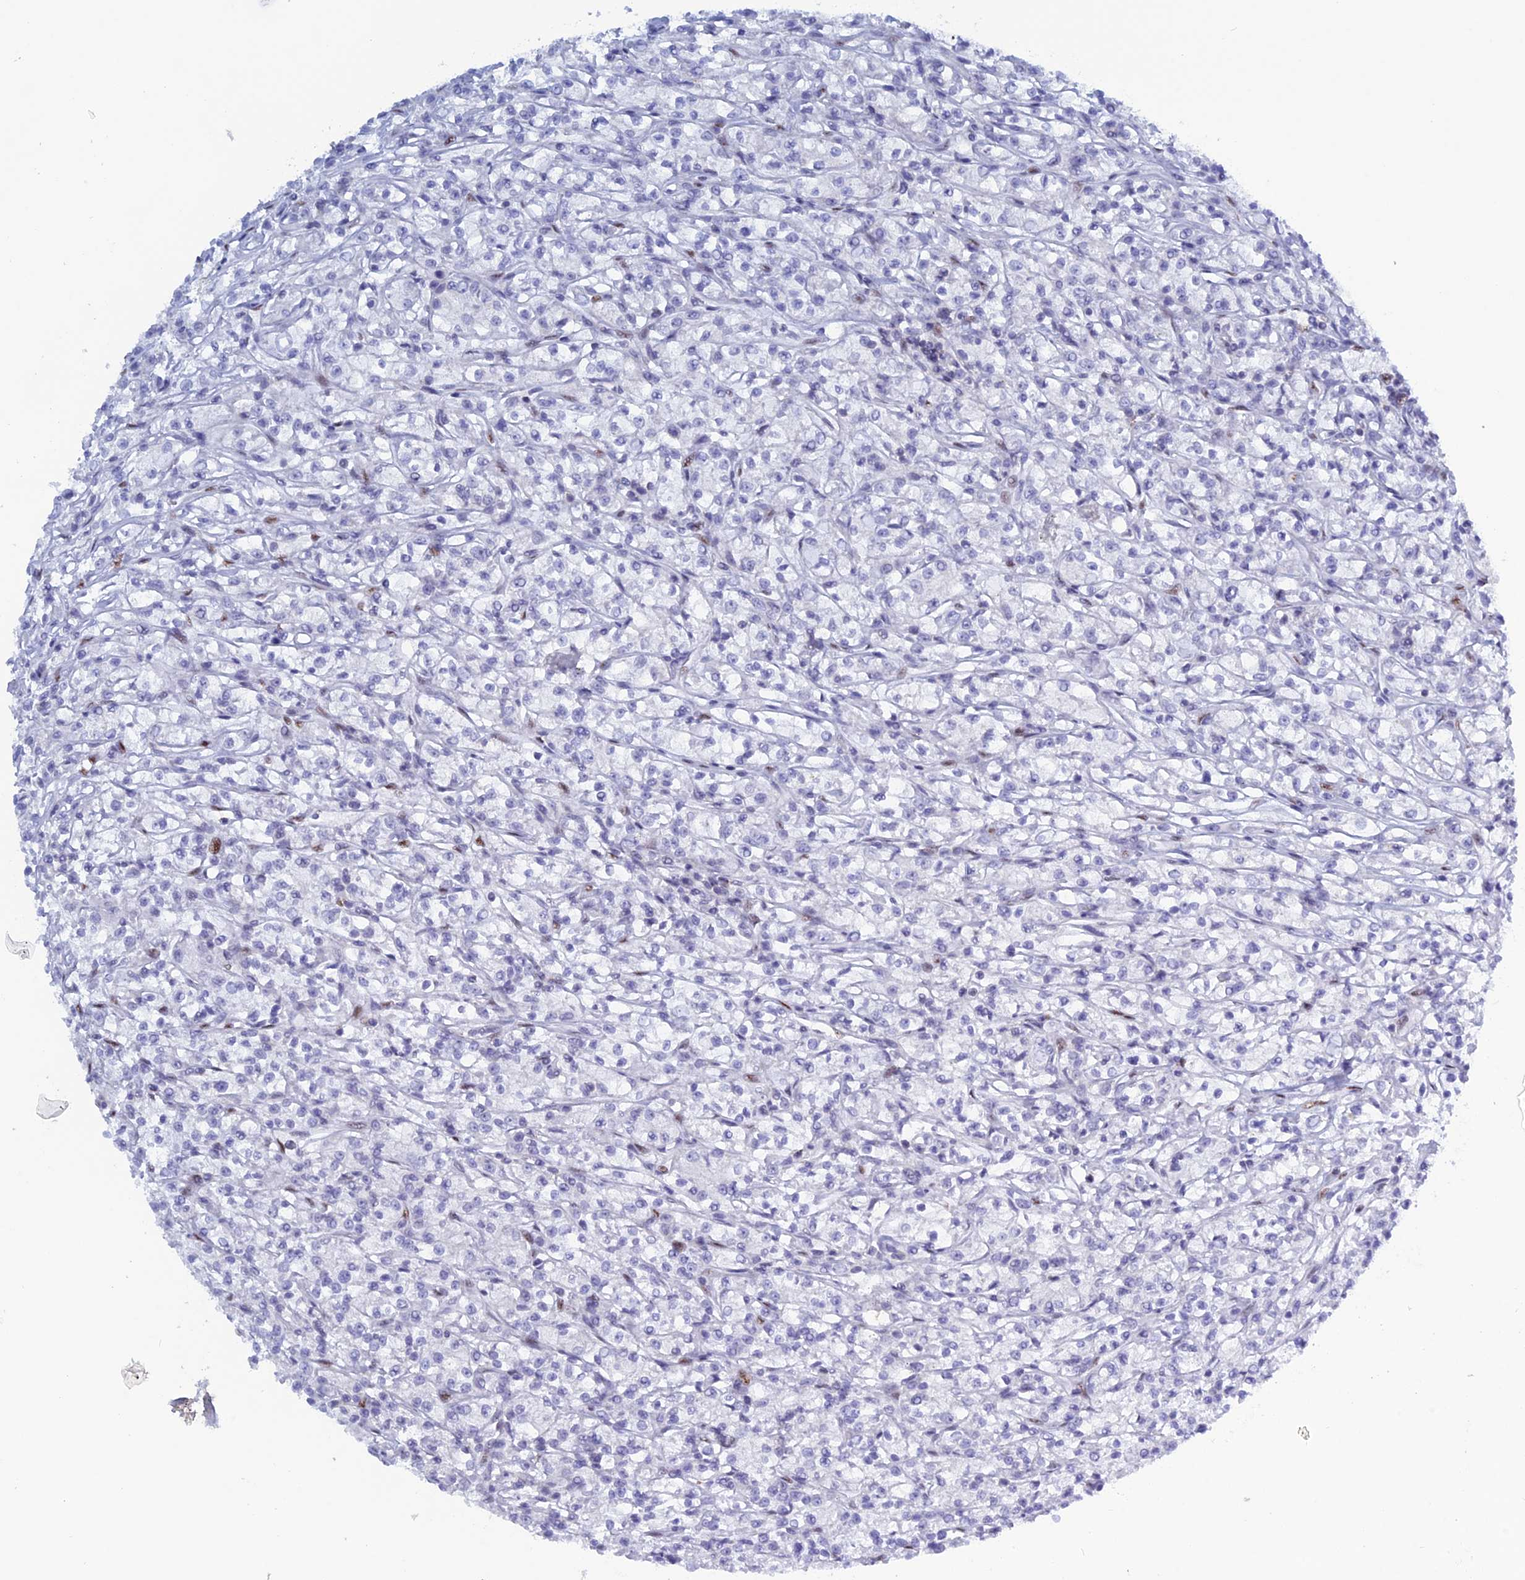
{"staining": {"intensity": "negative", "quantity": "none", "location": "none"}, "tissue": "renal cancer", "cell_type": "Tumor cells", "image_type": "cancer", "snomed": [{"axis": "morphology", "description": "Adenocarcinoma, NOS"}, {"axis": "topography", "description": "Kidney"}], "caption": "The immunohistochemistry (IHC) micrograph has no significant positivity in tumor cells of renal adenocarcinoma tissue.", "gene": "NOL4L", "patient": {"sex": "female", "age": 59}}